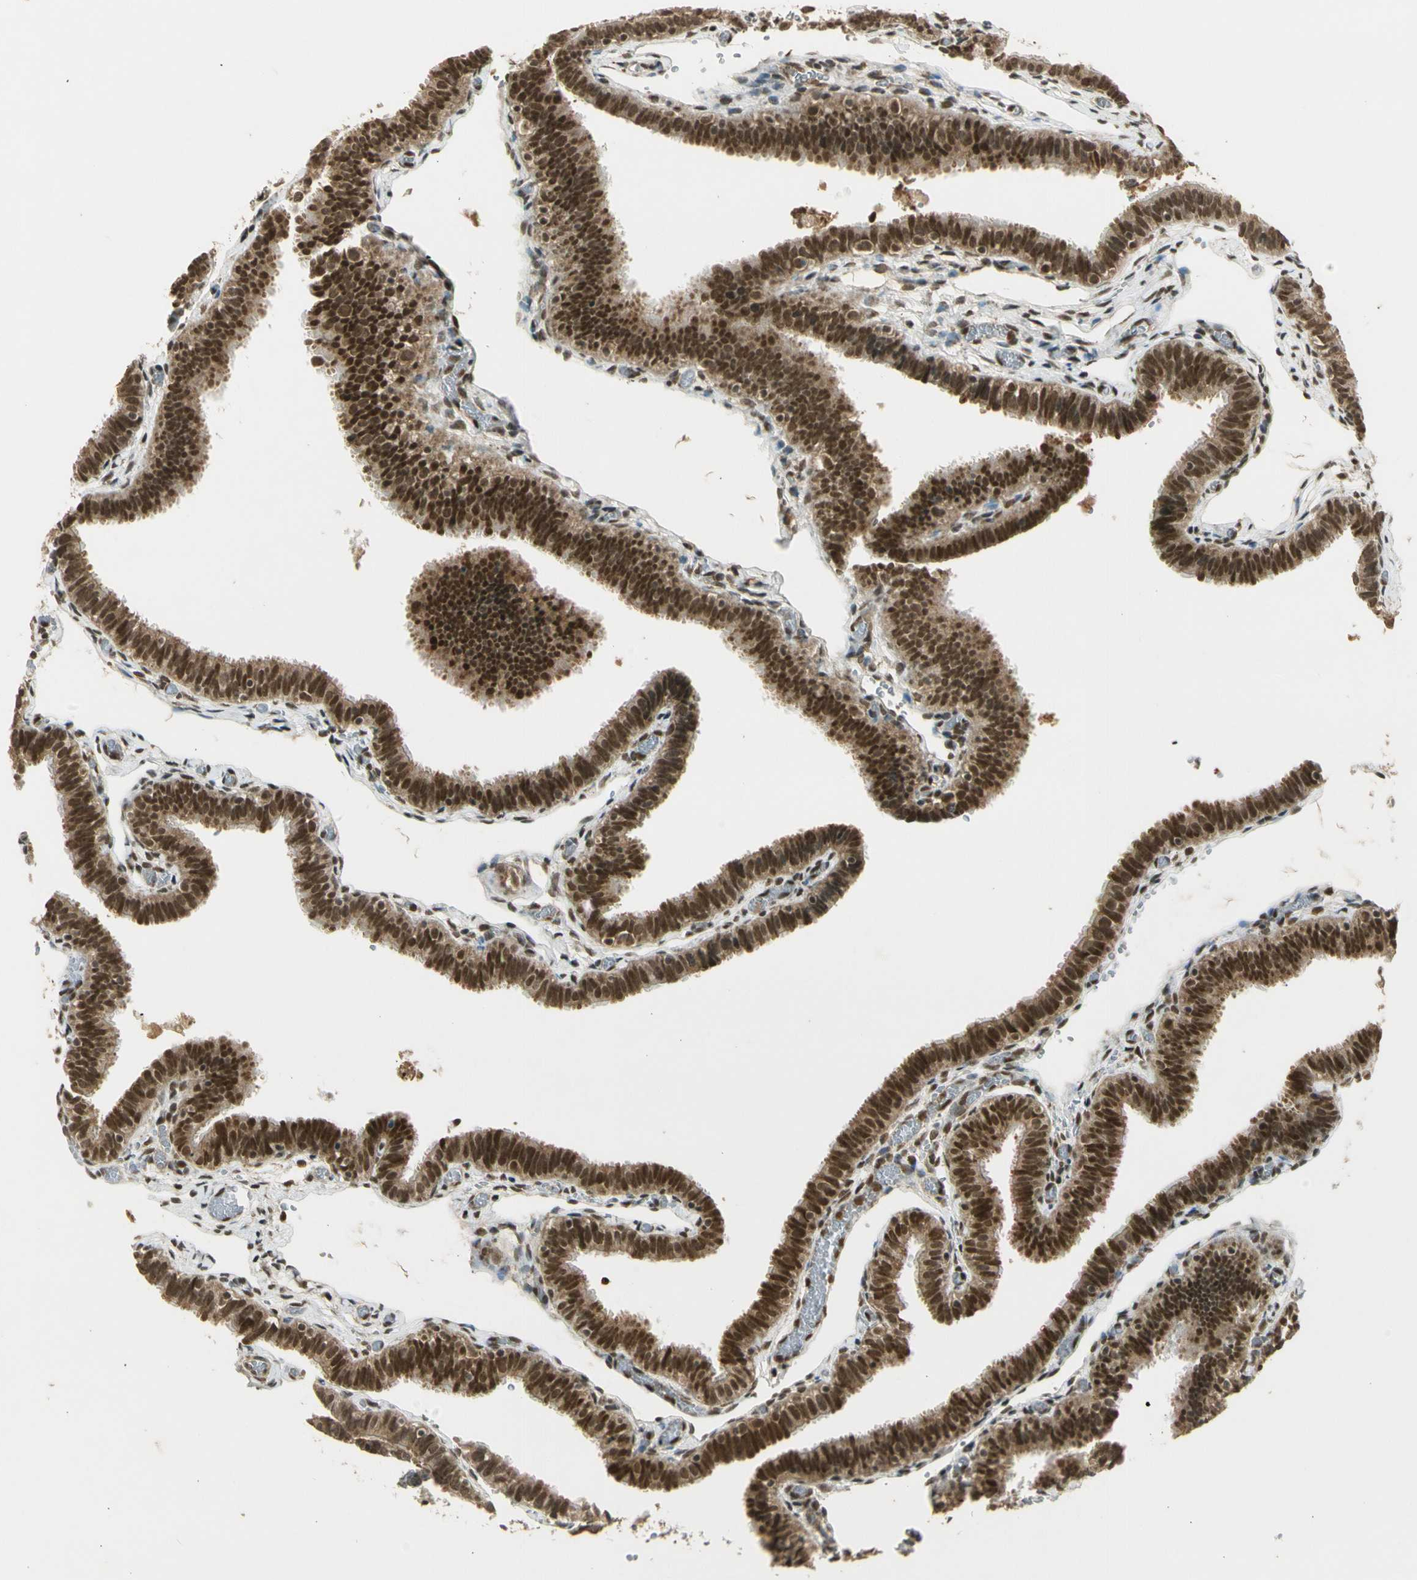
{"staining": {"intensity": "strong", "quantity": ">75%", "location": "cytoplasmic/membranous,nuclear"}, "tissue": "fallopian tube", "cell_type": "Glandular cells", "image_type": "normal", "snomed": [{"axis": "morphology", "description": "Normal tissue, NOS"}, {"axis": "topography", "description": "Fallopian tube"}], "caption": "This is a histology image of IHC staining of unremarkable fallopian tube, which shows strong expression in the cytoplasmic/membranous,nuclear of glandular cells.", "gene": "ZNF135", "patient": {"sex": "female", "age": 46}}